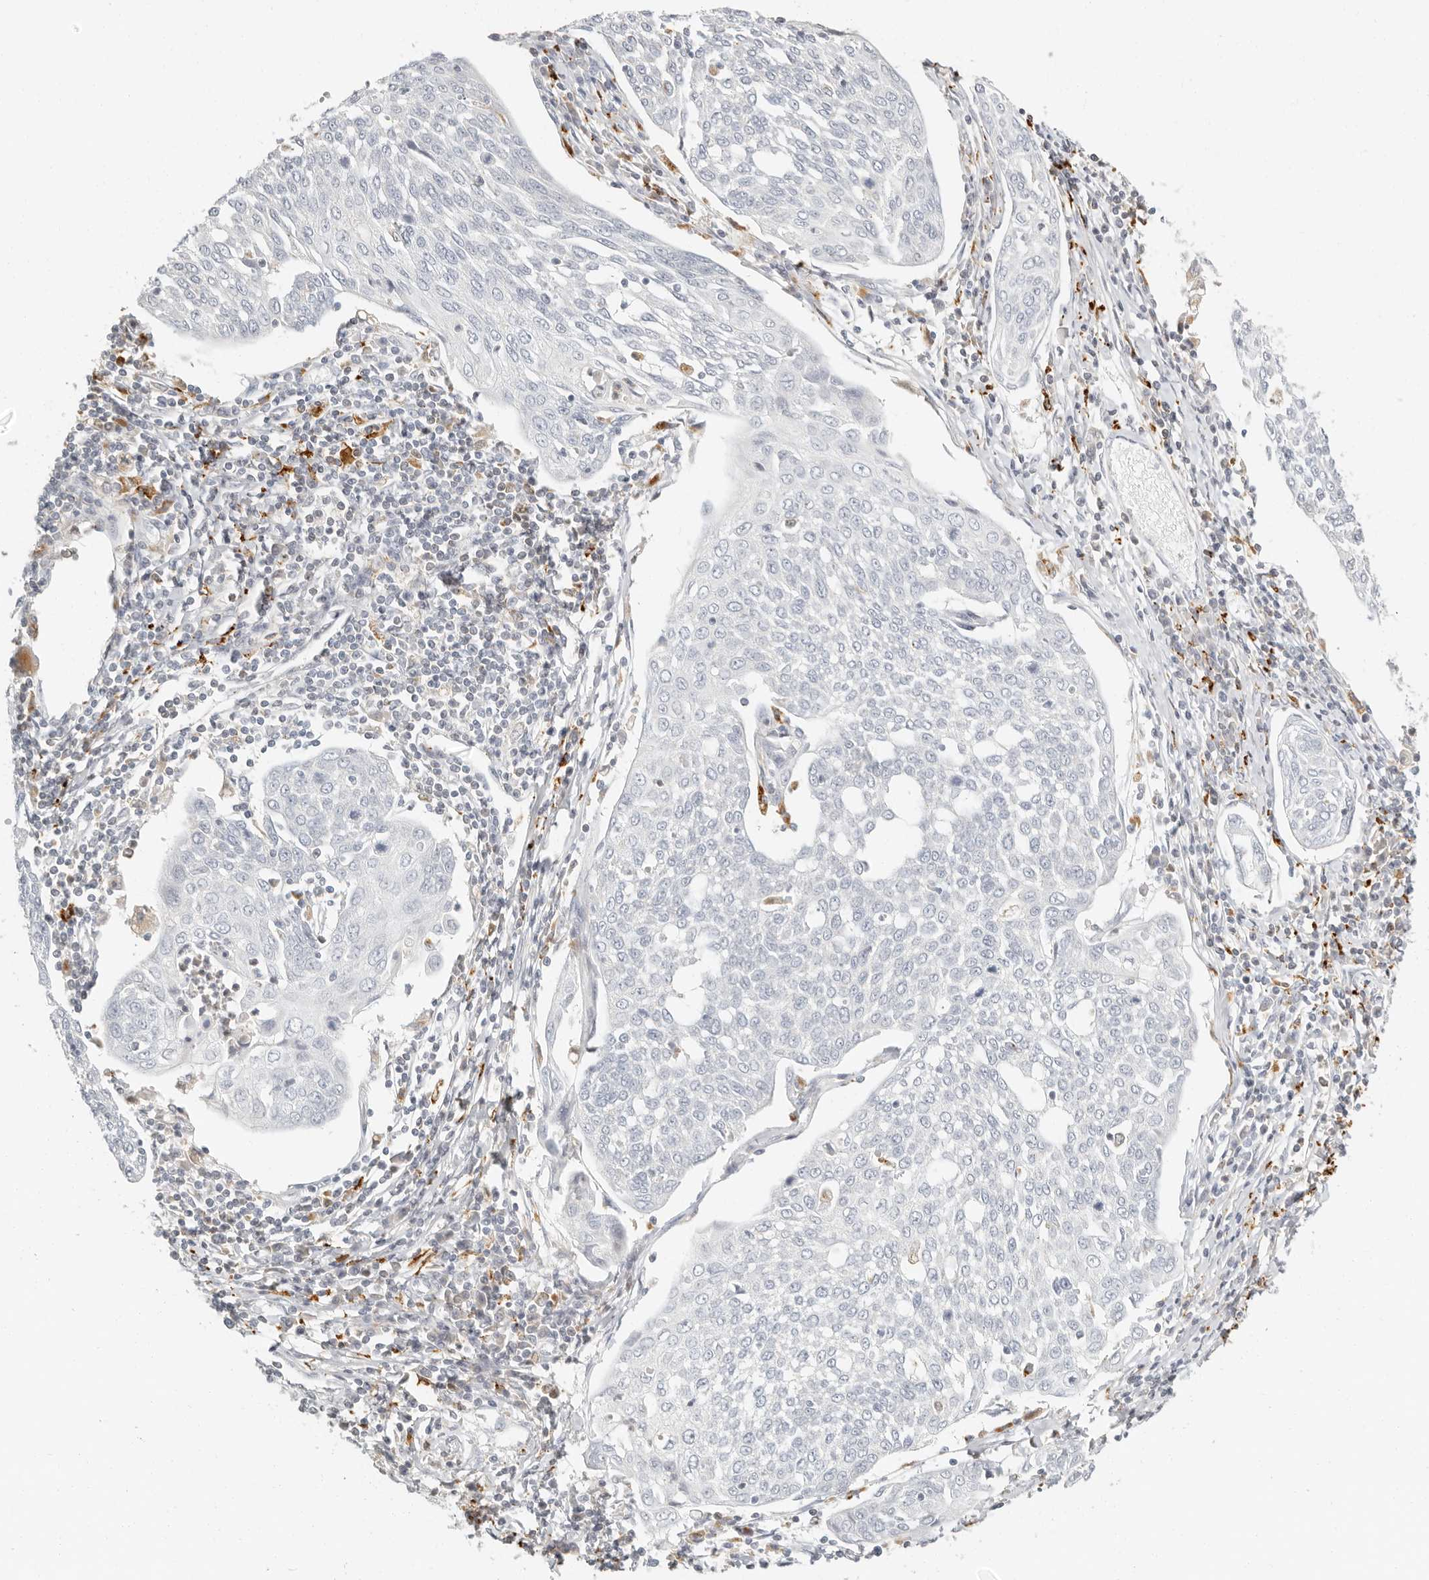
{"staining": {"intensity": "negative", "quantity": "none", "location": "none"}, "tissue": "cervical cancer", "cell_type": "Tumor cells", "image_type": "cancer", "snomed": [{"axis": "morphology", "description": "Squamous cell carcinoma, NOS"}, {"axis": "topography", "description": "Cervix"}], "caption": "Immunohistochemistry image of neoplastic tissue: human cervical cancer (squamous cell carcinoma) stained with DAB (3,3'-diaminobenzidine) displays no significant protein positivity in tumor cells.", "gene": "RNASET2", "patient": {"sex": "female", "age": 34}}